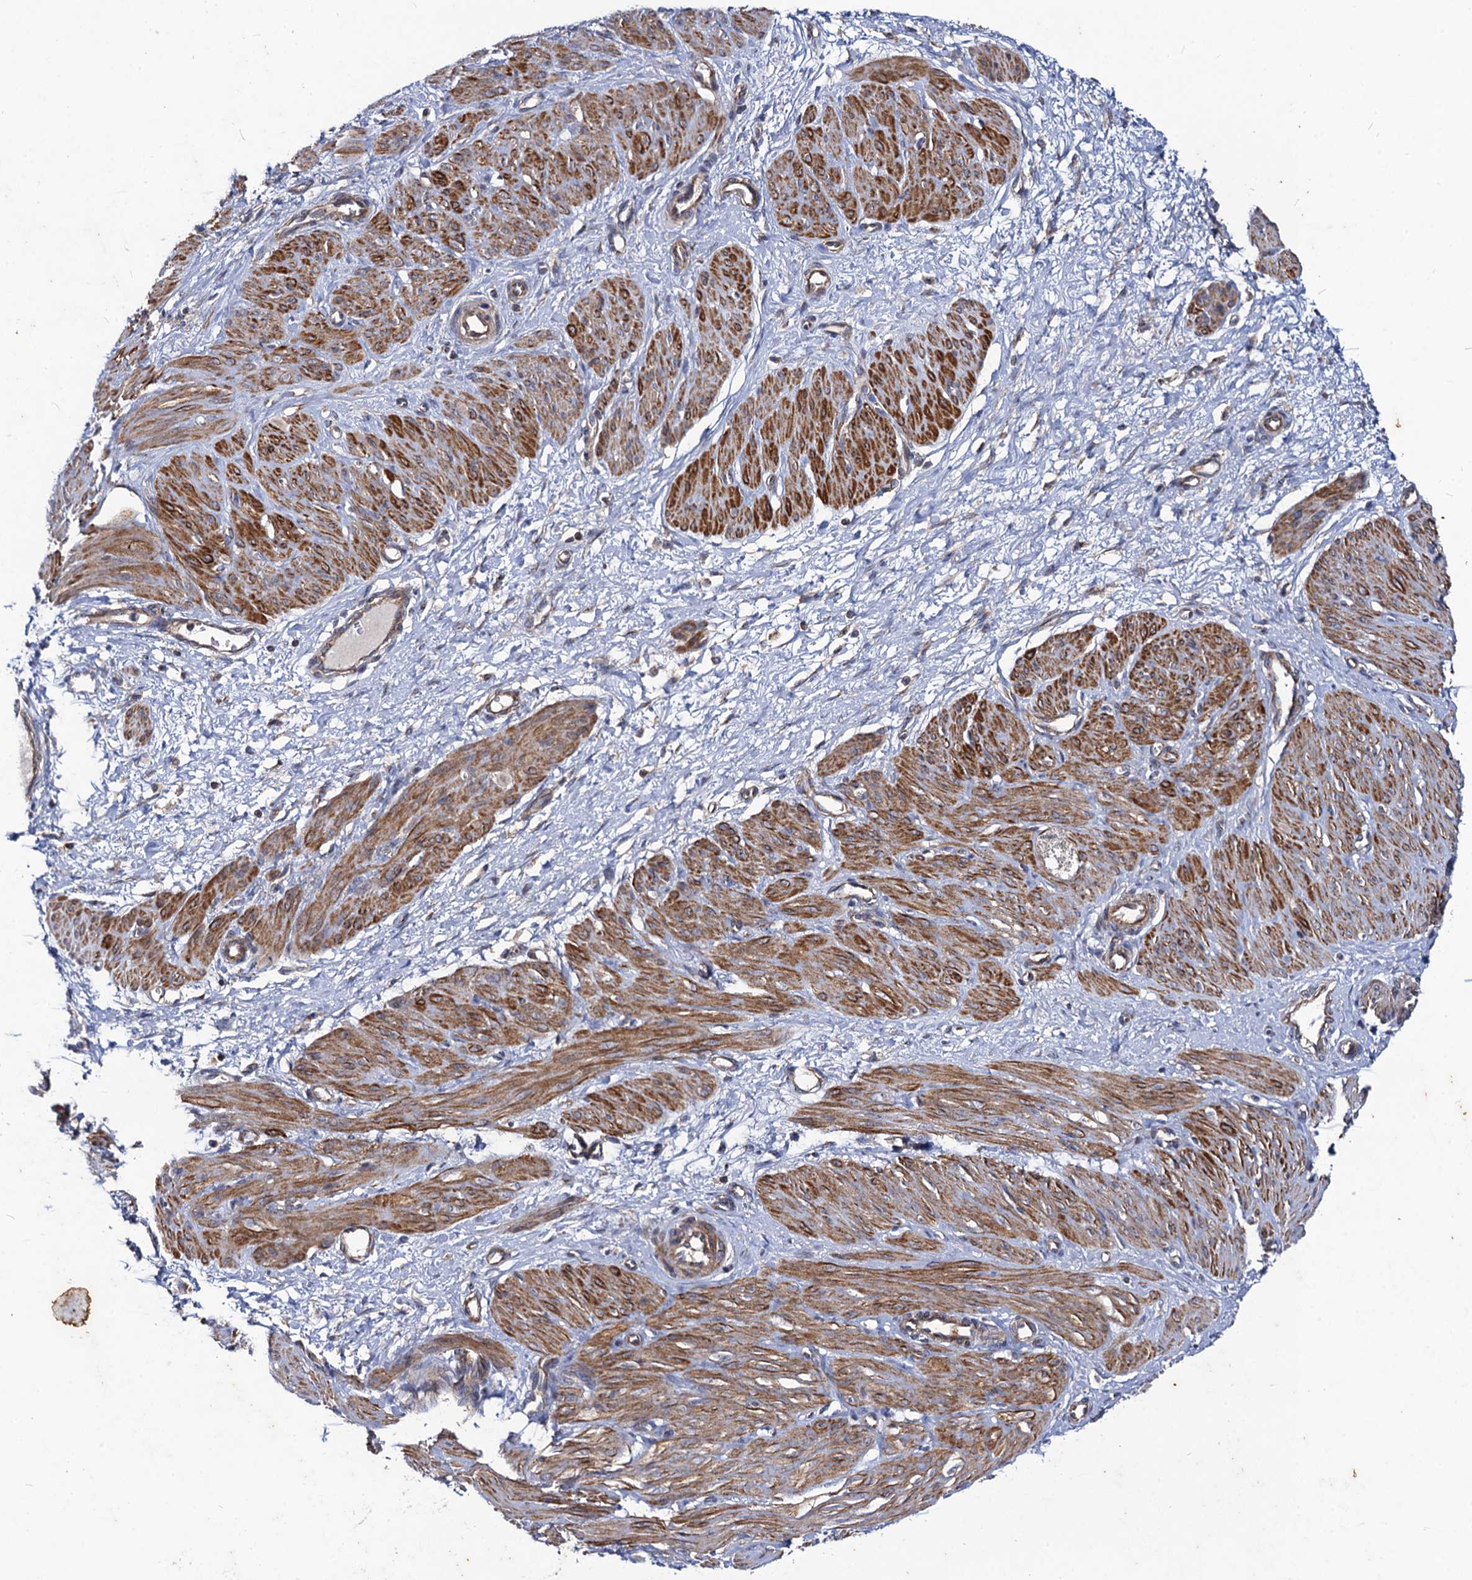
{"staining": {"intensity": "moderate", "quantity": ">75%", "location": "cytoplasmic/membranous"}, "tissue": "smooth muscle", "cell_type": "Smooth muscle cells", "image_type": "normal", "snomed": [{"axis": "morphology", "description": "Normal tissue, NOS"}, {"axis": "topography", "description": "Endometrium"}], "caption": "Protein staining exhibits moderate cytoplasmic/membranous staining in about >75% of smooth muscle cells in unremarkable smooth muscle.", "gene": "DYDC1", "patient": {"sex": "female", "age": 33}}